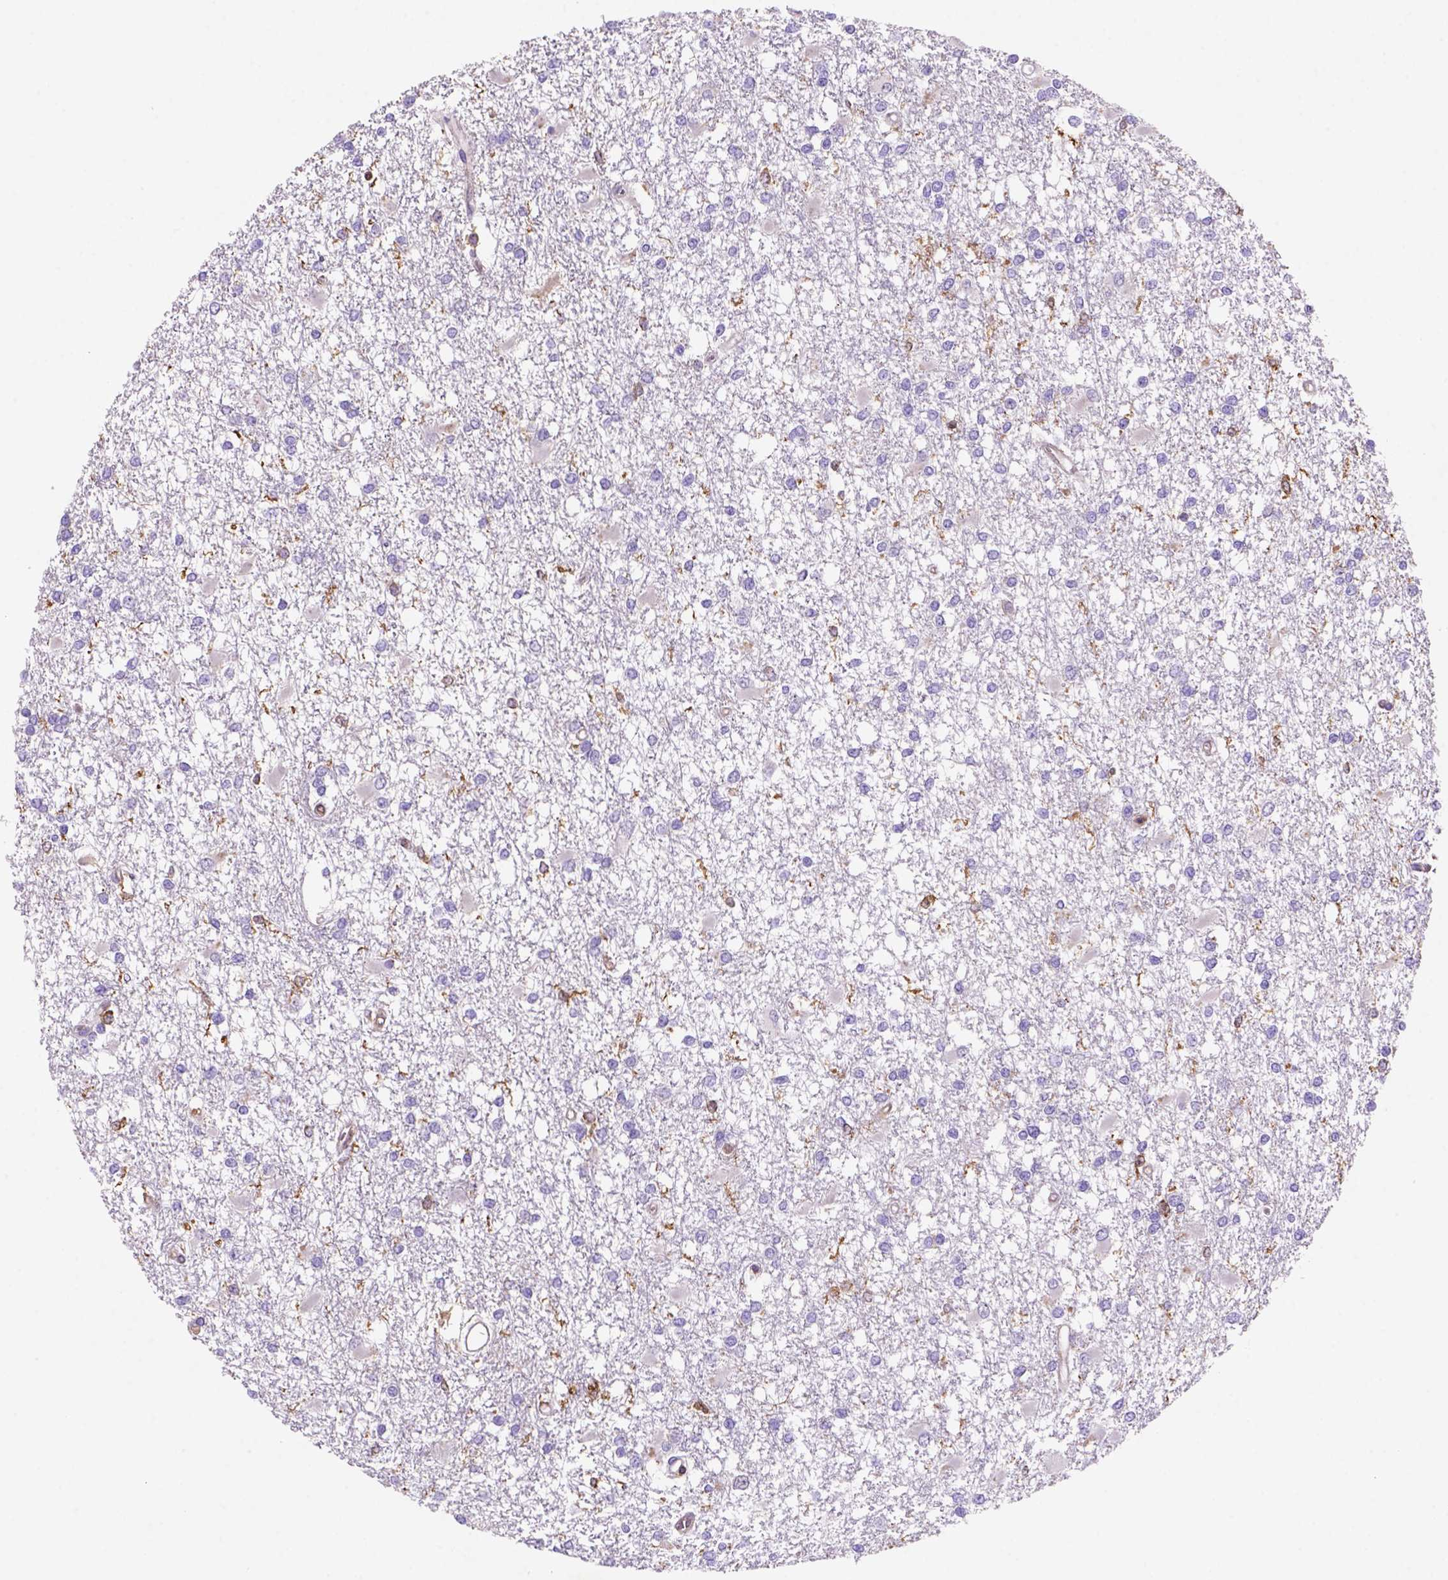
{"staining": {"intensity": "negative", "quantity": "none", "location": "none"}, "tissue": "glioma", "cell_type": "Tumor cells", "image_type": "cancer", "snomed": [{"axis": "morphology", "description": "Glioma, malignant, High grade"}, {"axis": "topography", "description": "Cerebral cortex"}], "caption": "An IHC histopathology image of glioma is shown. There is no staining in tumor cells of glioma.", "gene": "INPP5D", "patient": {"sex": "male", "age": 79}}